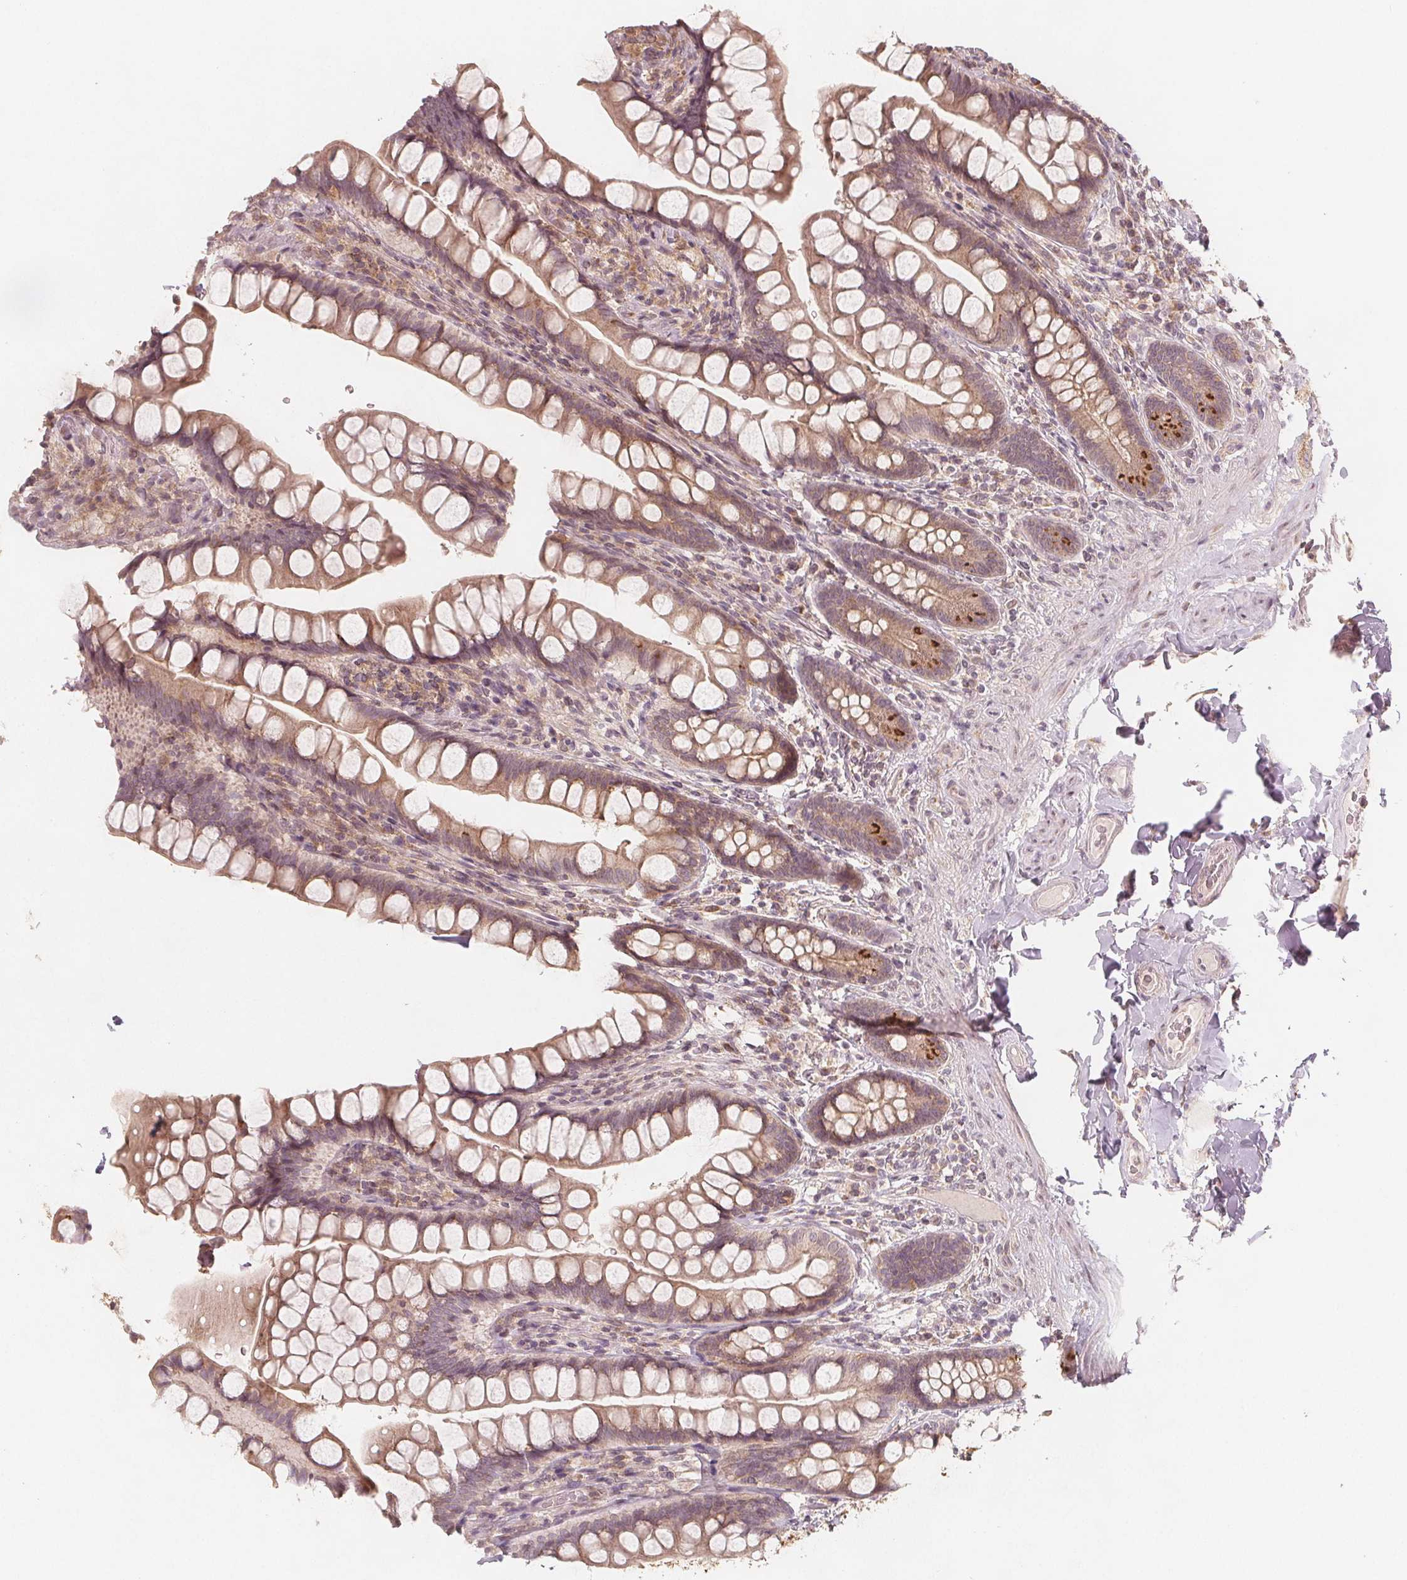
{"staining": {"intensity": "moderate", "quantity": ">75%", "location": "cytoplasmic/membranous"}, "tissue": "small intestine", "cell_type": "Glandular cells", "image_type": "normal", "snomed": [{"axis": "morphology", "description": "Normal tissue, NOS"}, {"axis": "topography", "description": "Small intestine"}], "caption": "This histopathology image reveals benign small intestine stained with immunohistochemistry to label a protein in brown. The cytoplasmic/membranous of glandular cells show moderate positivity for the protein. Nuclei are counter-stained blue.", "gene": "NCSTN", "patient": {"sex": "male", "age": 70}}